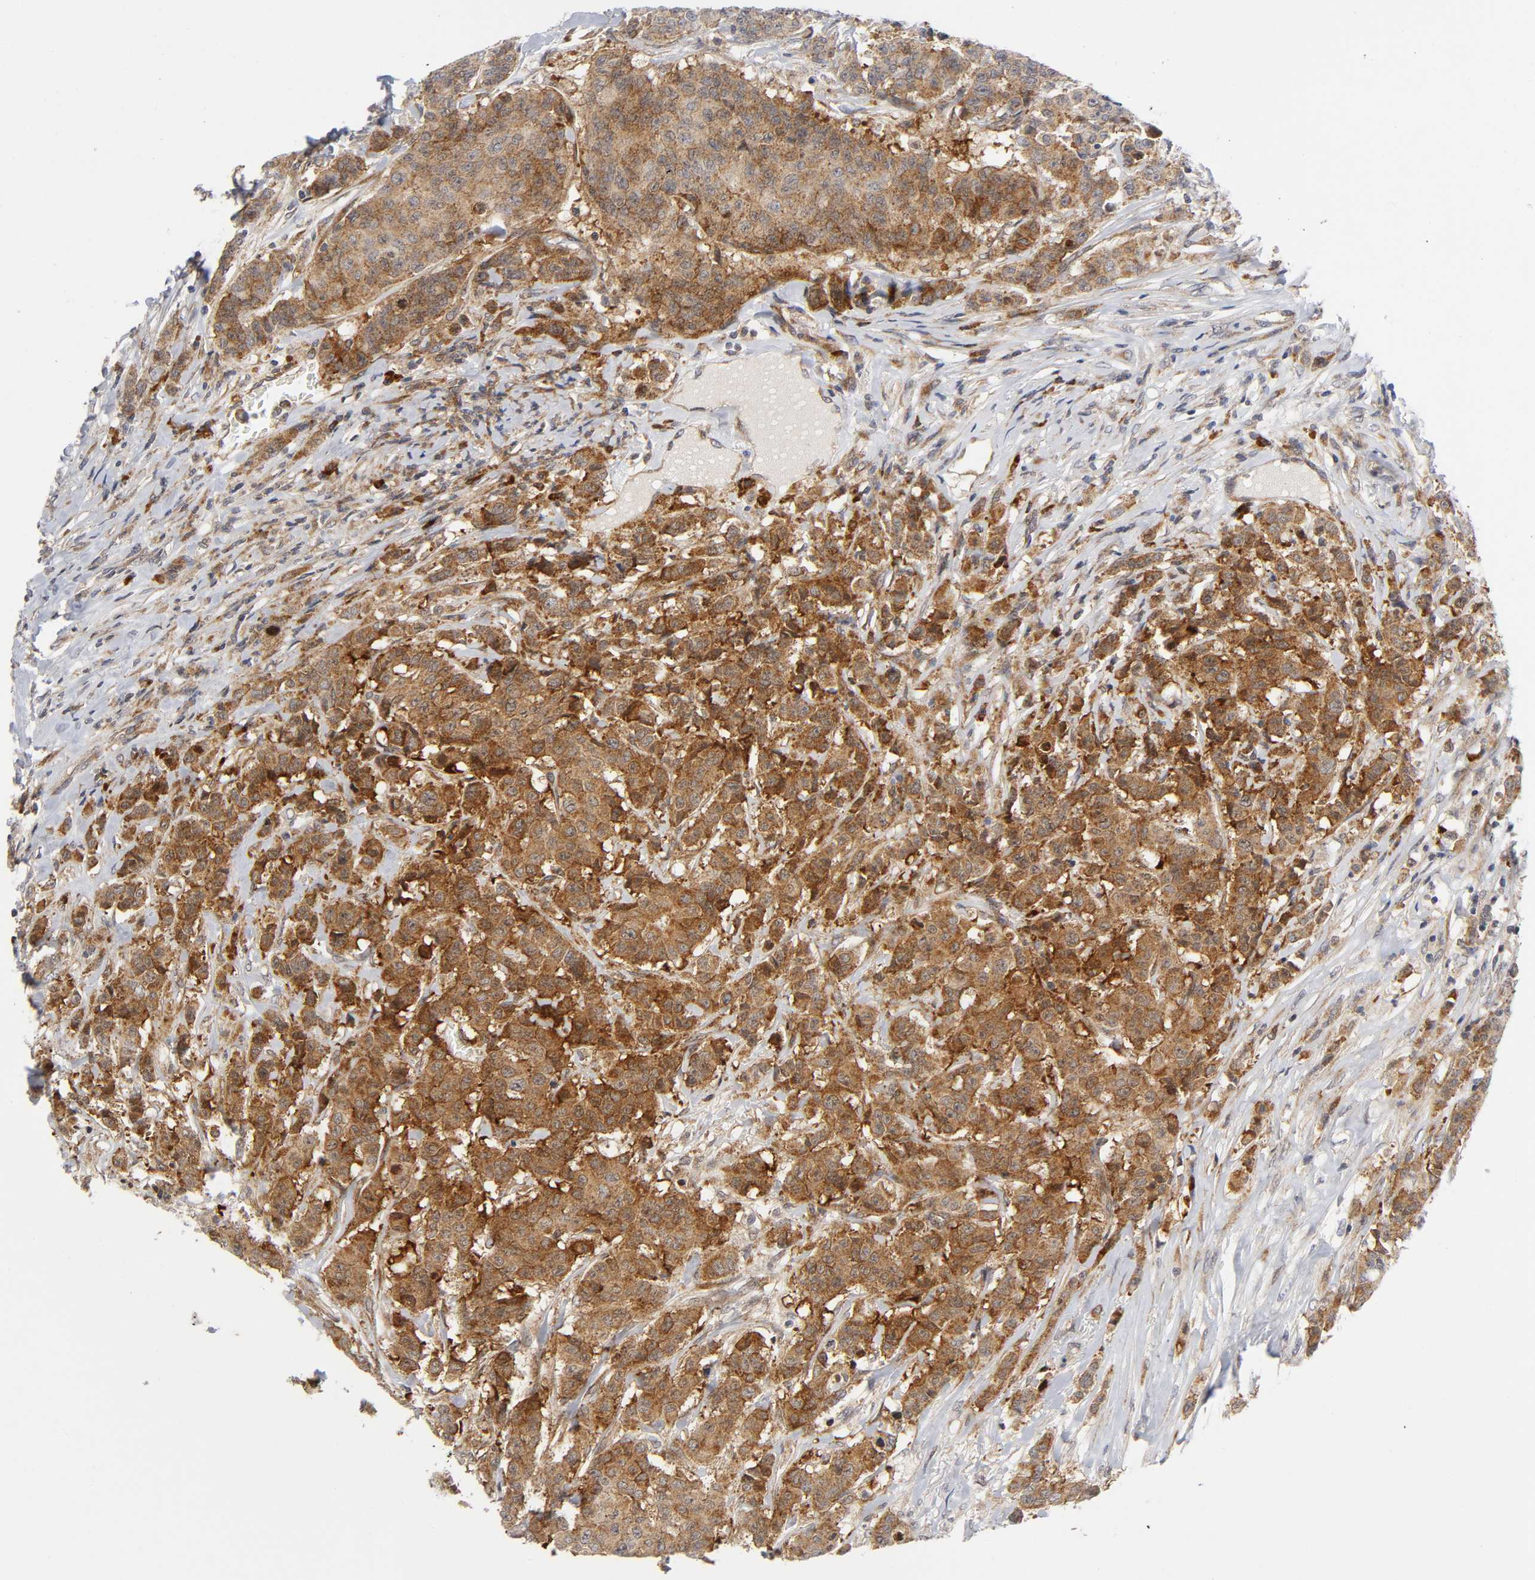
{"staining": {"intensity": "moderate", "quantity": ">75%", "location": "cytoplasmic/membranous"}, "tissue": "breast cancer", "cell_type": "Tumor cells", "image_type": "cancer", "snomed": [{"axis": "morphology", "description": "Duct carcinoma"}, {"axis": "topography", "description": "Breast"}], "caption": "A brown stain shows moderate cytoplasmic/membranous expression of a protein in human breast cancer tumor cells.", "gene": "EIF5", "patient": {"sex": "female", "age": 40}}